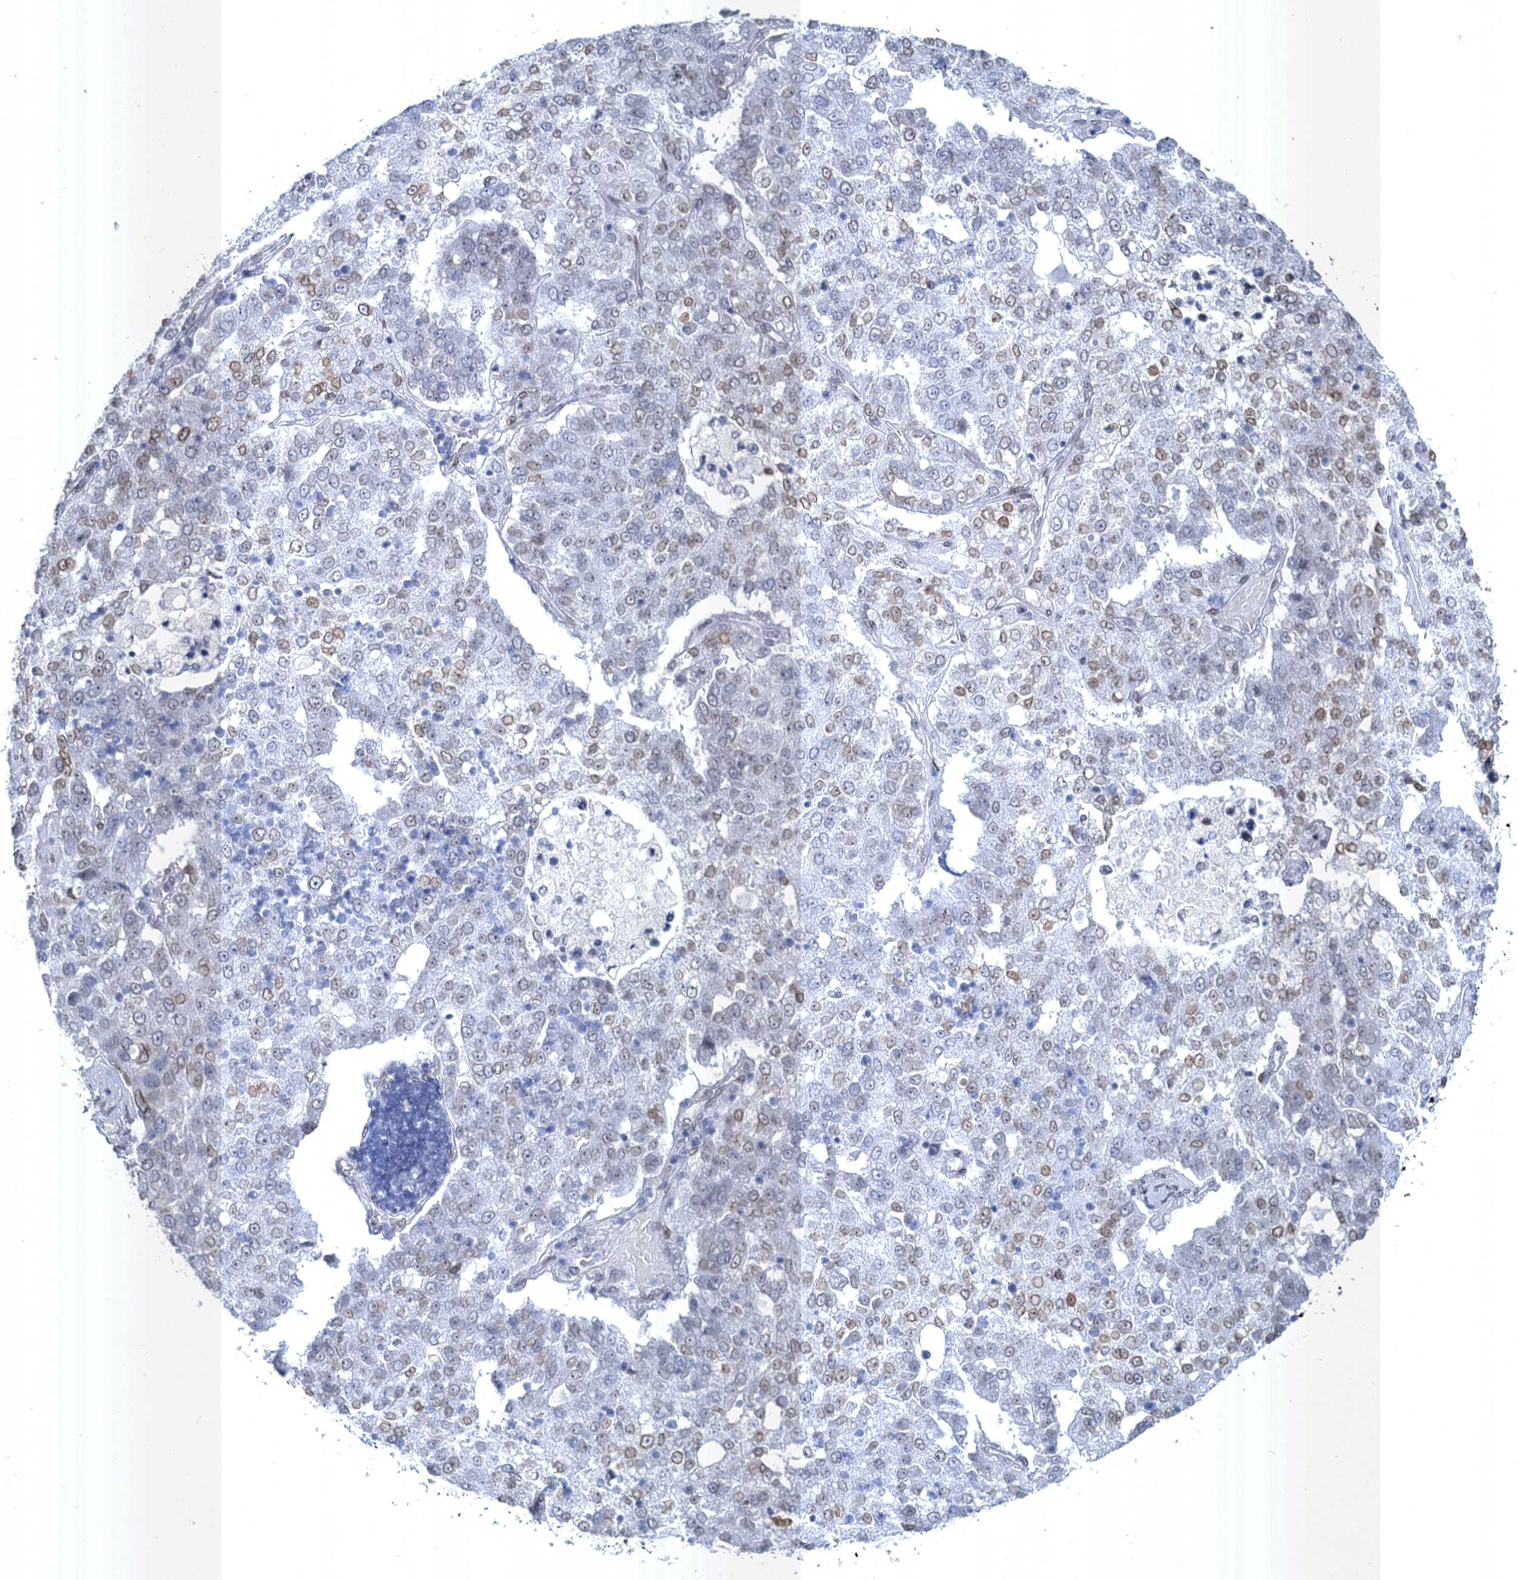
{"staining": {"intensity": "weak", "quantity": "25%-75%", "location": "cytoplasmic/membranous,nuclear"}, "tissue": "pancreatic cancer", "cell_type": "Tumor cells", "image_type": "cancer", "snomed": [{"axis": "morphology", "description": "Adenocarcinoma, NOS"}, {"axis": "topography", "description": "Pancreas"}], "caption": "A photomicrograph of human adenocarcinoma (pancreatic) stained for a protein displays weak cytoplasmic/membranous and nuclear brown staining in tumor cells.", "gene": "PRSS35", "patient": {"sex": "female", "age": 61}}